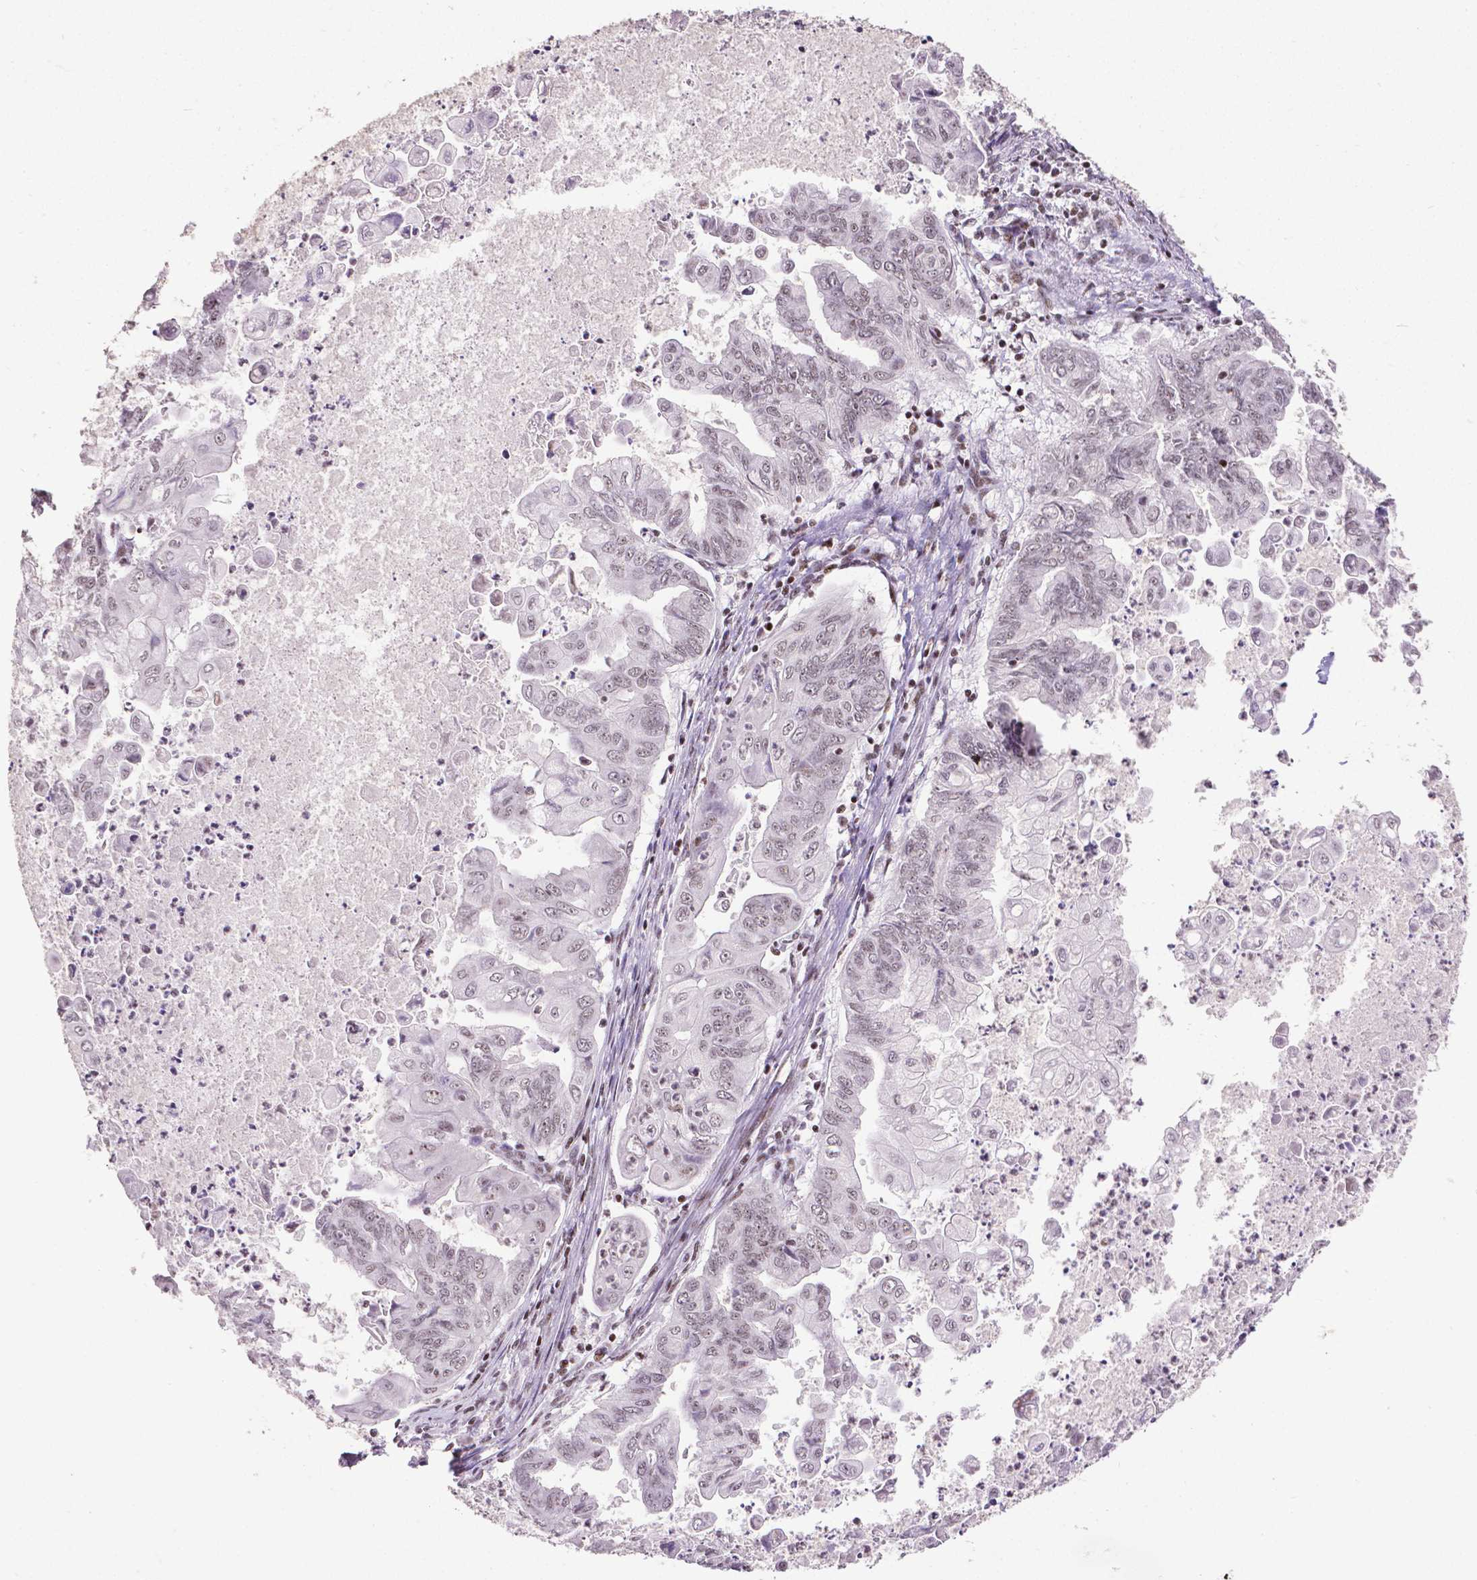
{"staining": {"intensity": "weak", "quantity": "<25%", "location": "nuclear"}, "tissue": "stomach cancer", "cell_type": "Tumor cells", "image_type": "cancer", "snomed": [{"axis": "morphology", "description": "Adenocarcinoma, NOS"}, {"axis": "topography", "description": "Stomach, upper"}], "caption": "This is an immunohistochemistry (IHC) image of stomach cancer (adenocarcinoma). There is no positivity in tumor cells.", "gene": "CTCF", "patient": {"sex": "male", "age": 80}}